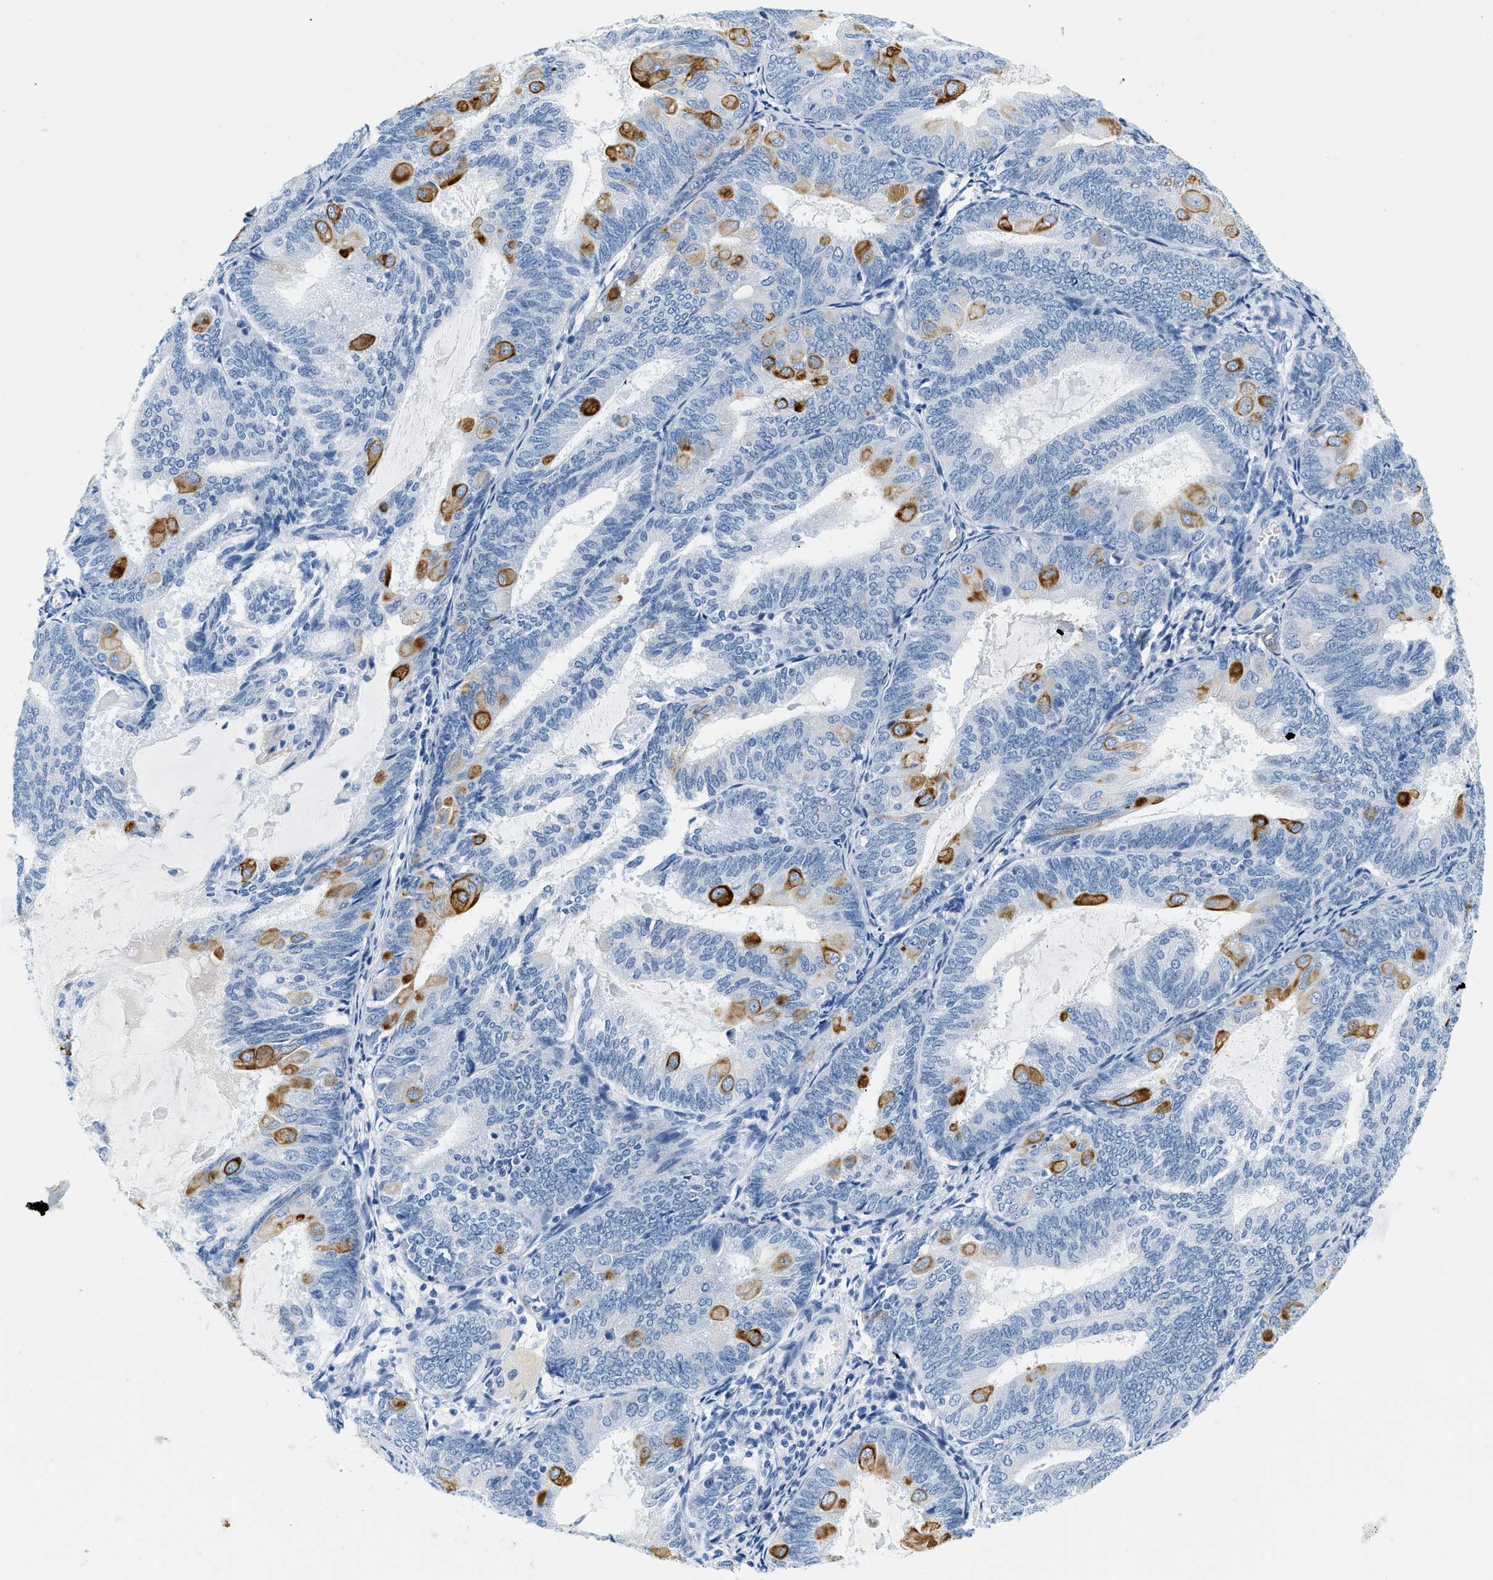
{"staining": {"intensity": "strong", "quantity": "<25%", "location": "cytoplasmic/membranous"}, "tissue": "endometrial cancer", "cell_type": "Tumor cells", "image_type": "cancer", "snomed": [{"axis": "morphology", "description": "Adenocarcinoma, NOS"}, {"axis": "topography", "description": "Endometrium"}], "caption": "Human endometrial adenocarcinoma stained for a protein (brown) reveals strong cytoplasmic/membranous positive staining in about <25% of tumor cells.", "gene": "STXBP2", "patient": {"sex": "female", "age": 81}}